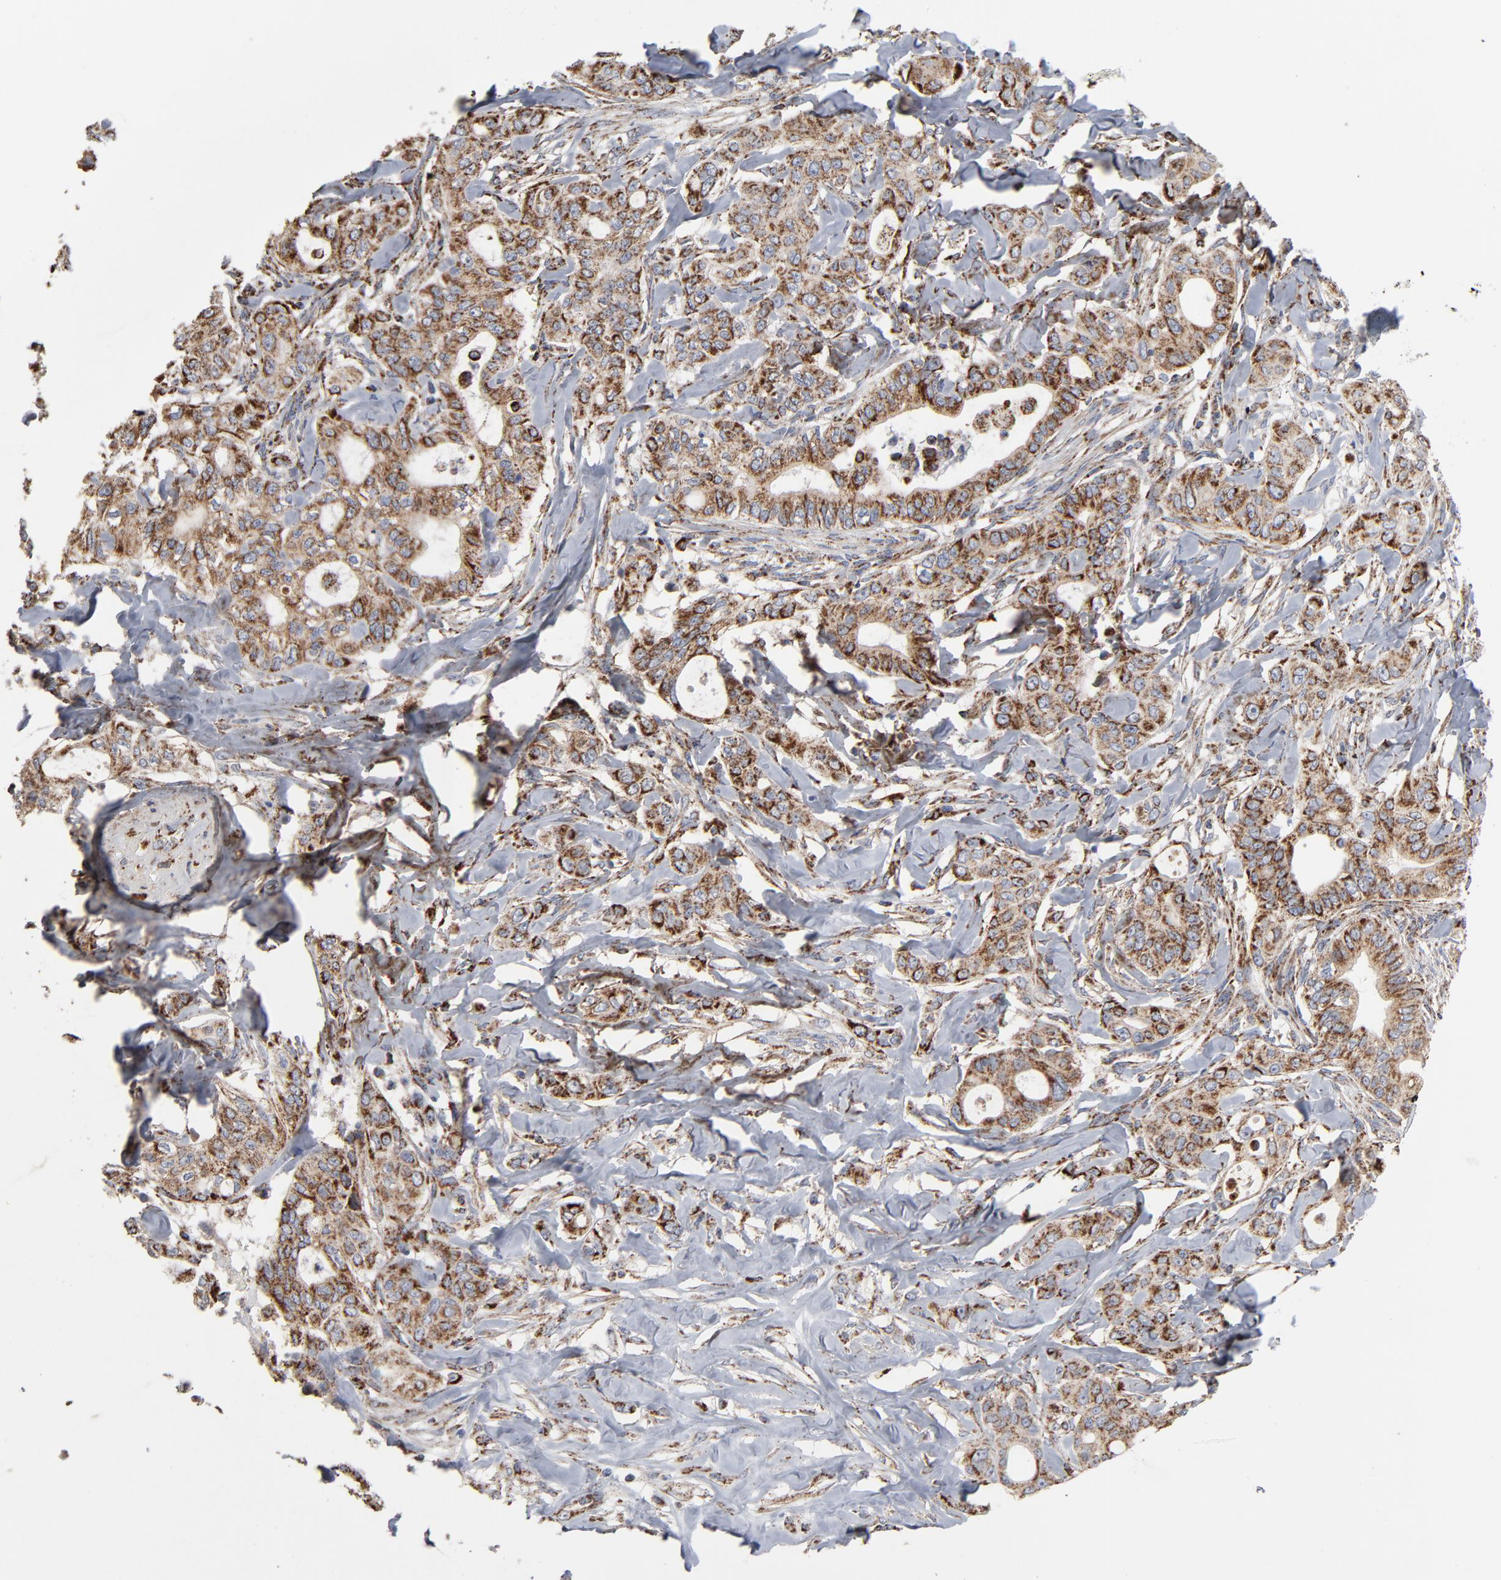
{"staining": {"intensity": "strong", "quantity": ">75%", "location": "cytoplasmic/membranous"}, "tissue": "liver cancer", "cell_type": "Tumor cells", "image_type": "cancer", "snomed": [{"axis": "morphology", "description": "Cholangiocarcinoma"}, {"axis": "topography", "description": "Liver"}], "caption": "A micrograph of human liver cancer stained for a protein displays strong cytoplasmic/membranous brown staining in tumor cells. (IHC, brightfield microscopy, high magnification).", "gene": "UQCRC1", "patient": {"sex": "female", "age": 67}}